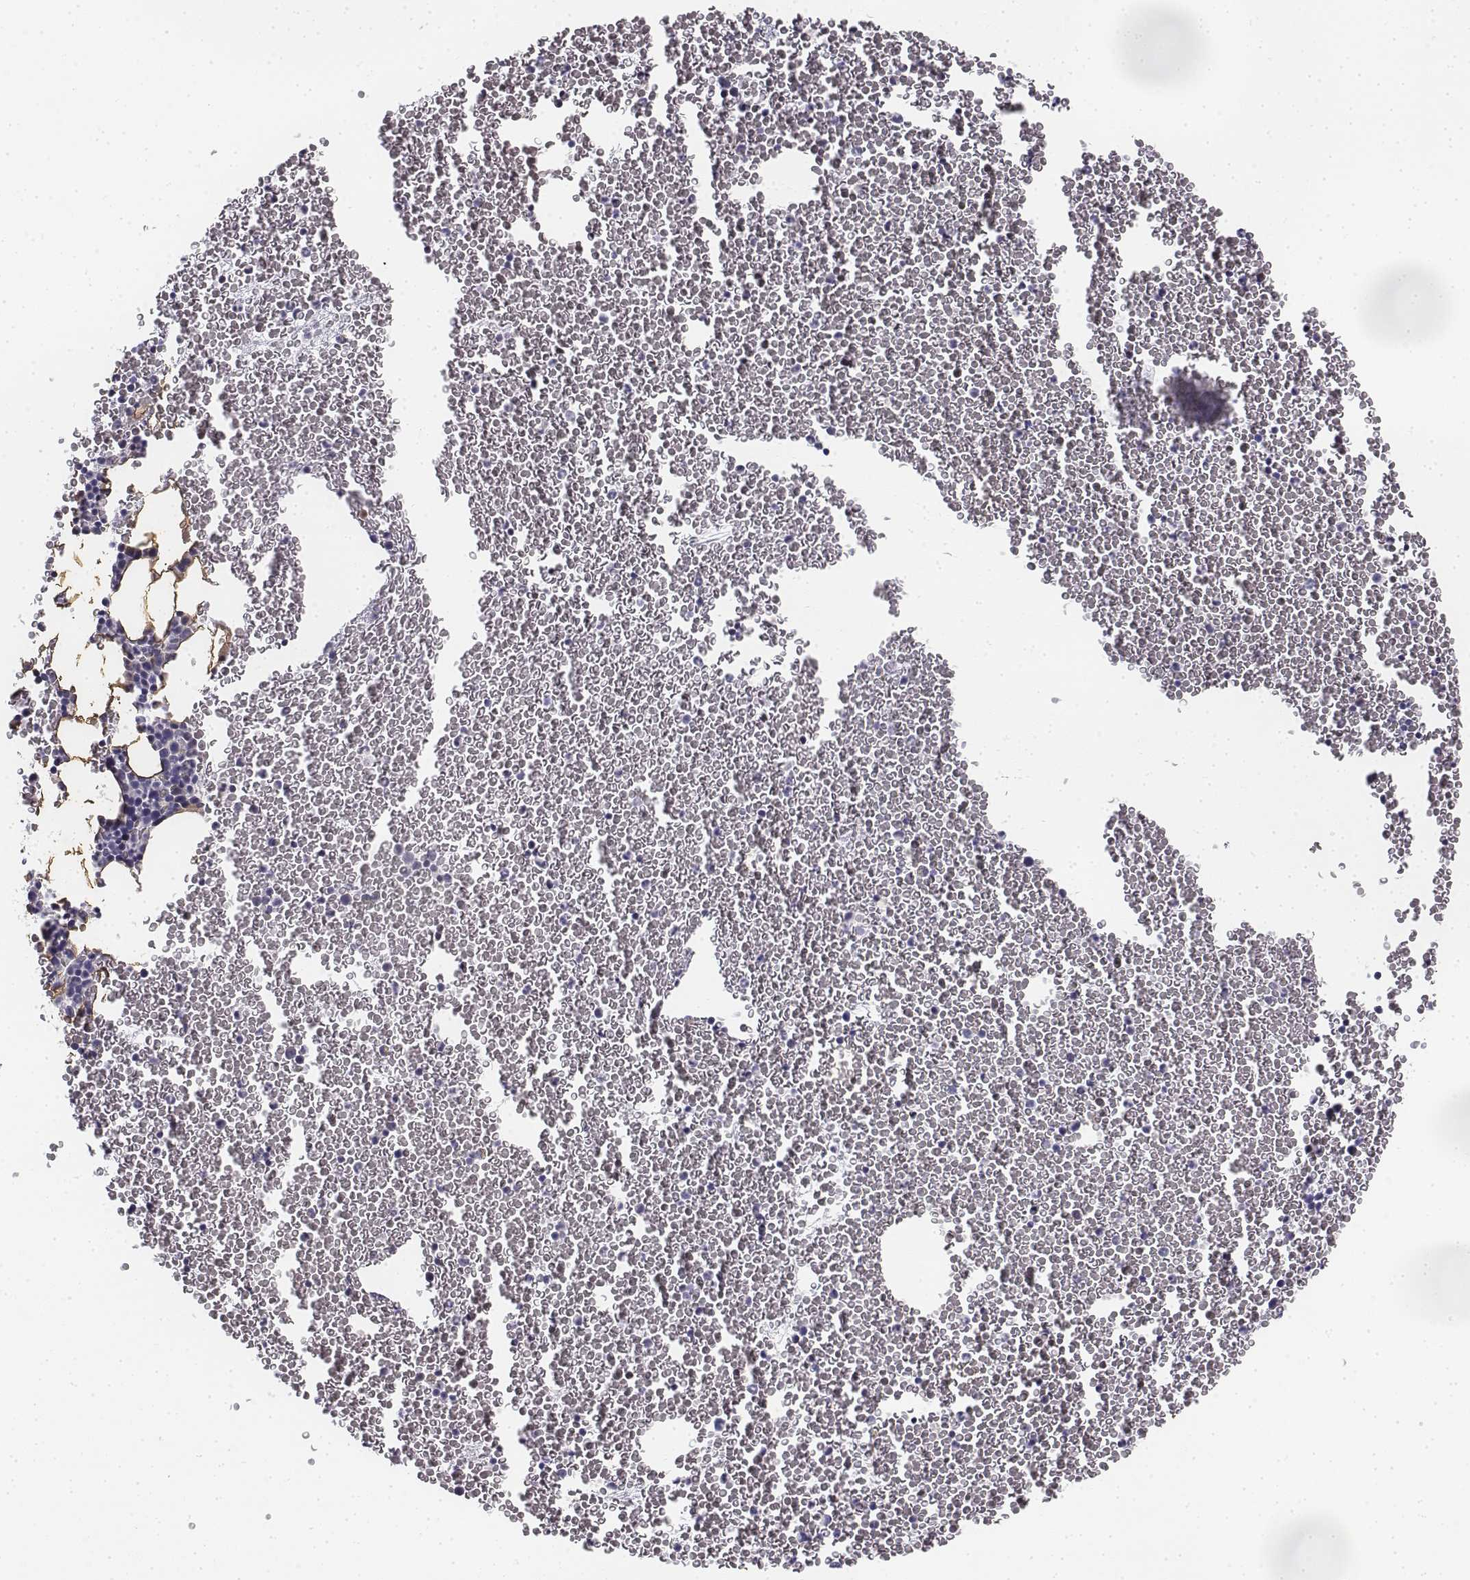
{"staining": {"intensity": "negative", "quantity": "none", "location": "none"}, "tissue": "bone marrow", "cell_type": "Hematopoietic cells", "image_type": "normal", "snomed": [{"axis": "morphology", "description": "Normal tissue, NOS"}, {"axis": "topography", "description": "Bone marrow"}], "caption": "Hematopoietic cells show no significant protein staining in normal bone marrow.", "gene": "PENK", "patient": {"sex": "female", "age": 26}}